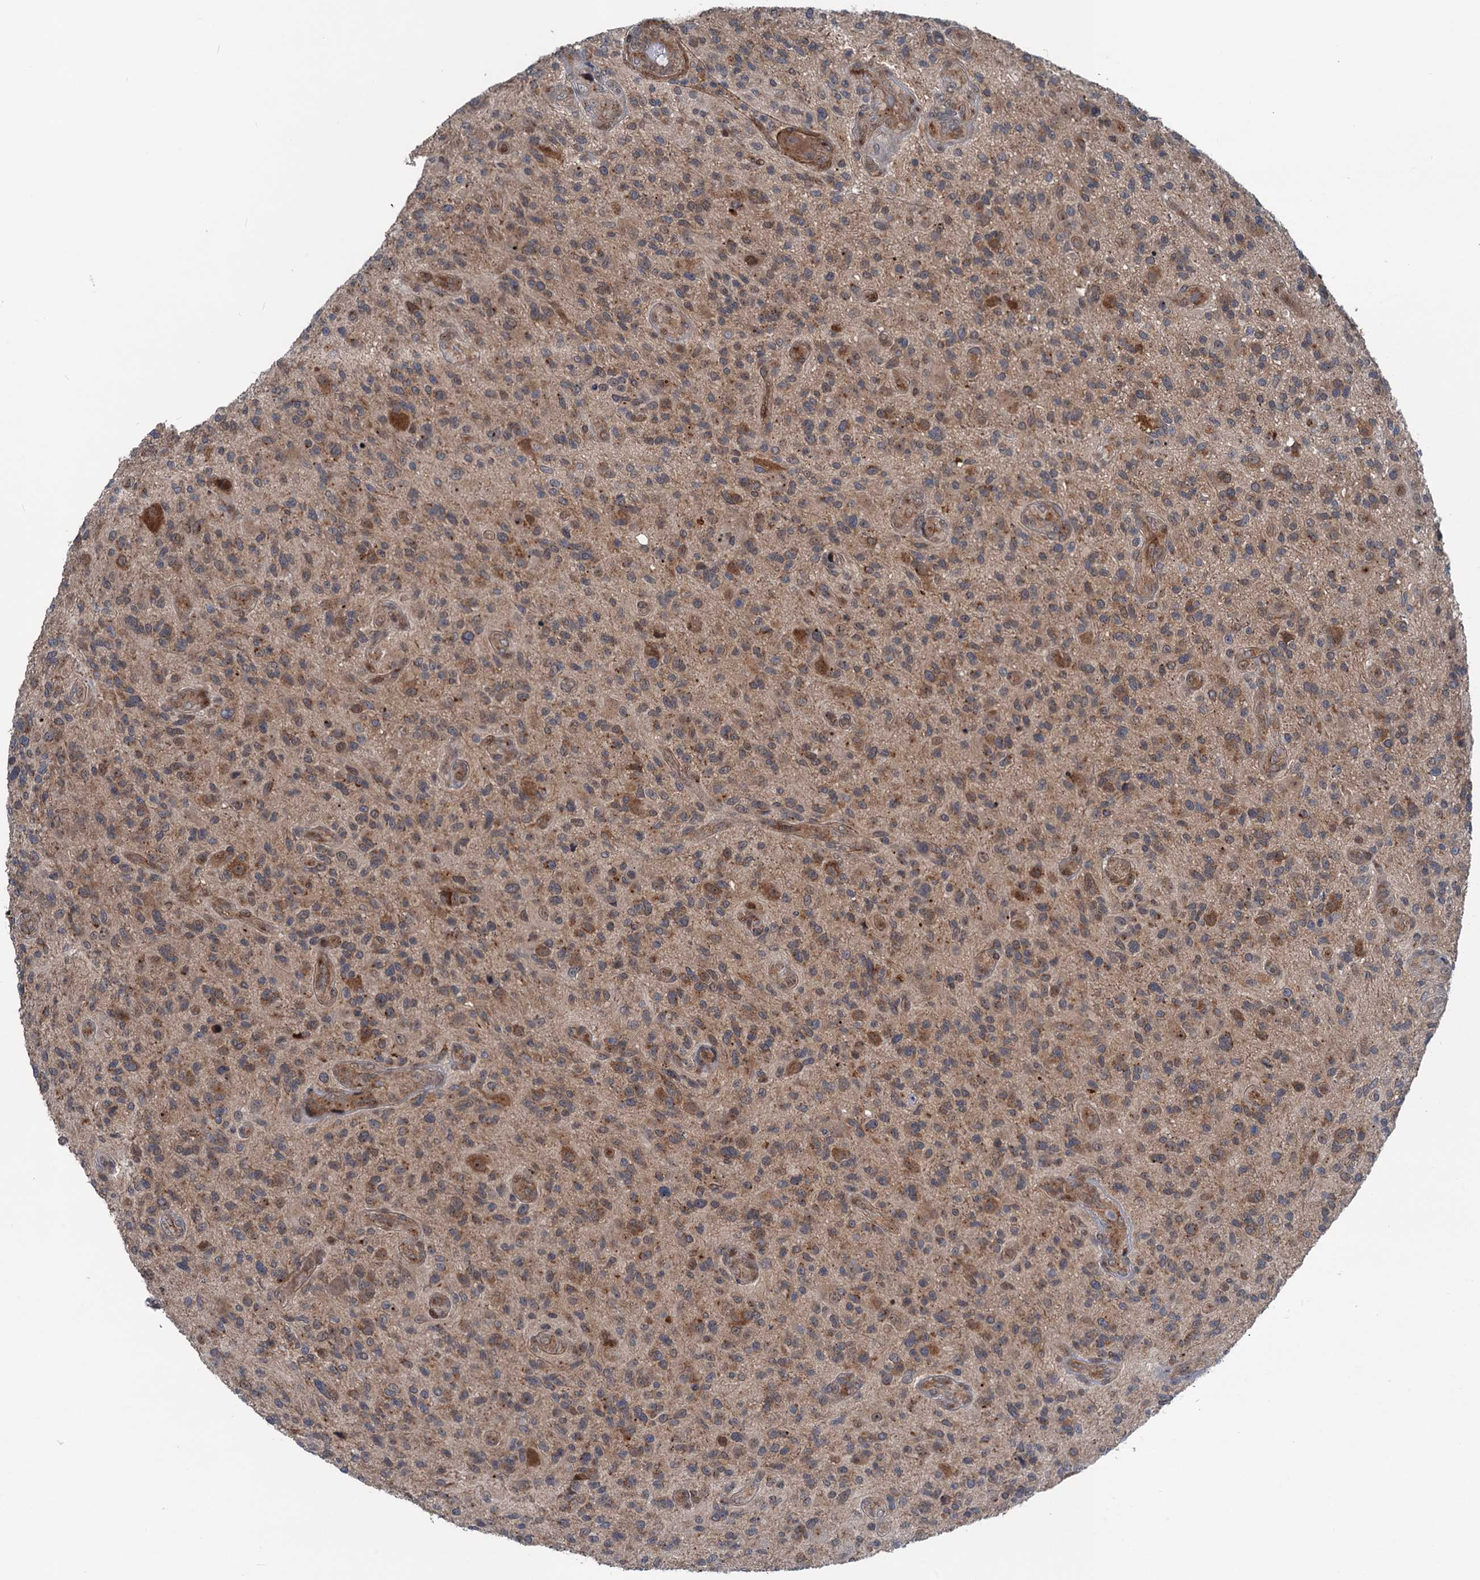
{"staining": {"intensity": "moderate", "quantity": "<25%", "location": "cytoplasmic/membranous"}, "tissue": "glioma", "cell_type": "Tumor cells", "image_type": "cancer", "snomed": [{"axis": "morphology", "description": "Glioma, malignant, High grade"}, {"axis": "topography", "description": "Brain"}], "caption": "A photomicrograph showing moderate cytoplasmic/membranous staining in approximately <25% of tumor cells in malignant glioma (high-grade), as visualized by brown immunohistochemical staining.", "gene": "DYNC2I2", "patient": {"sex": "male", "age": 47}}